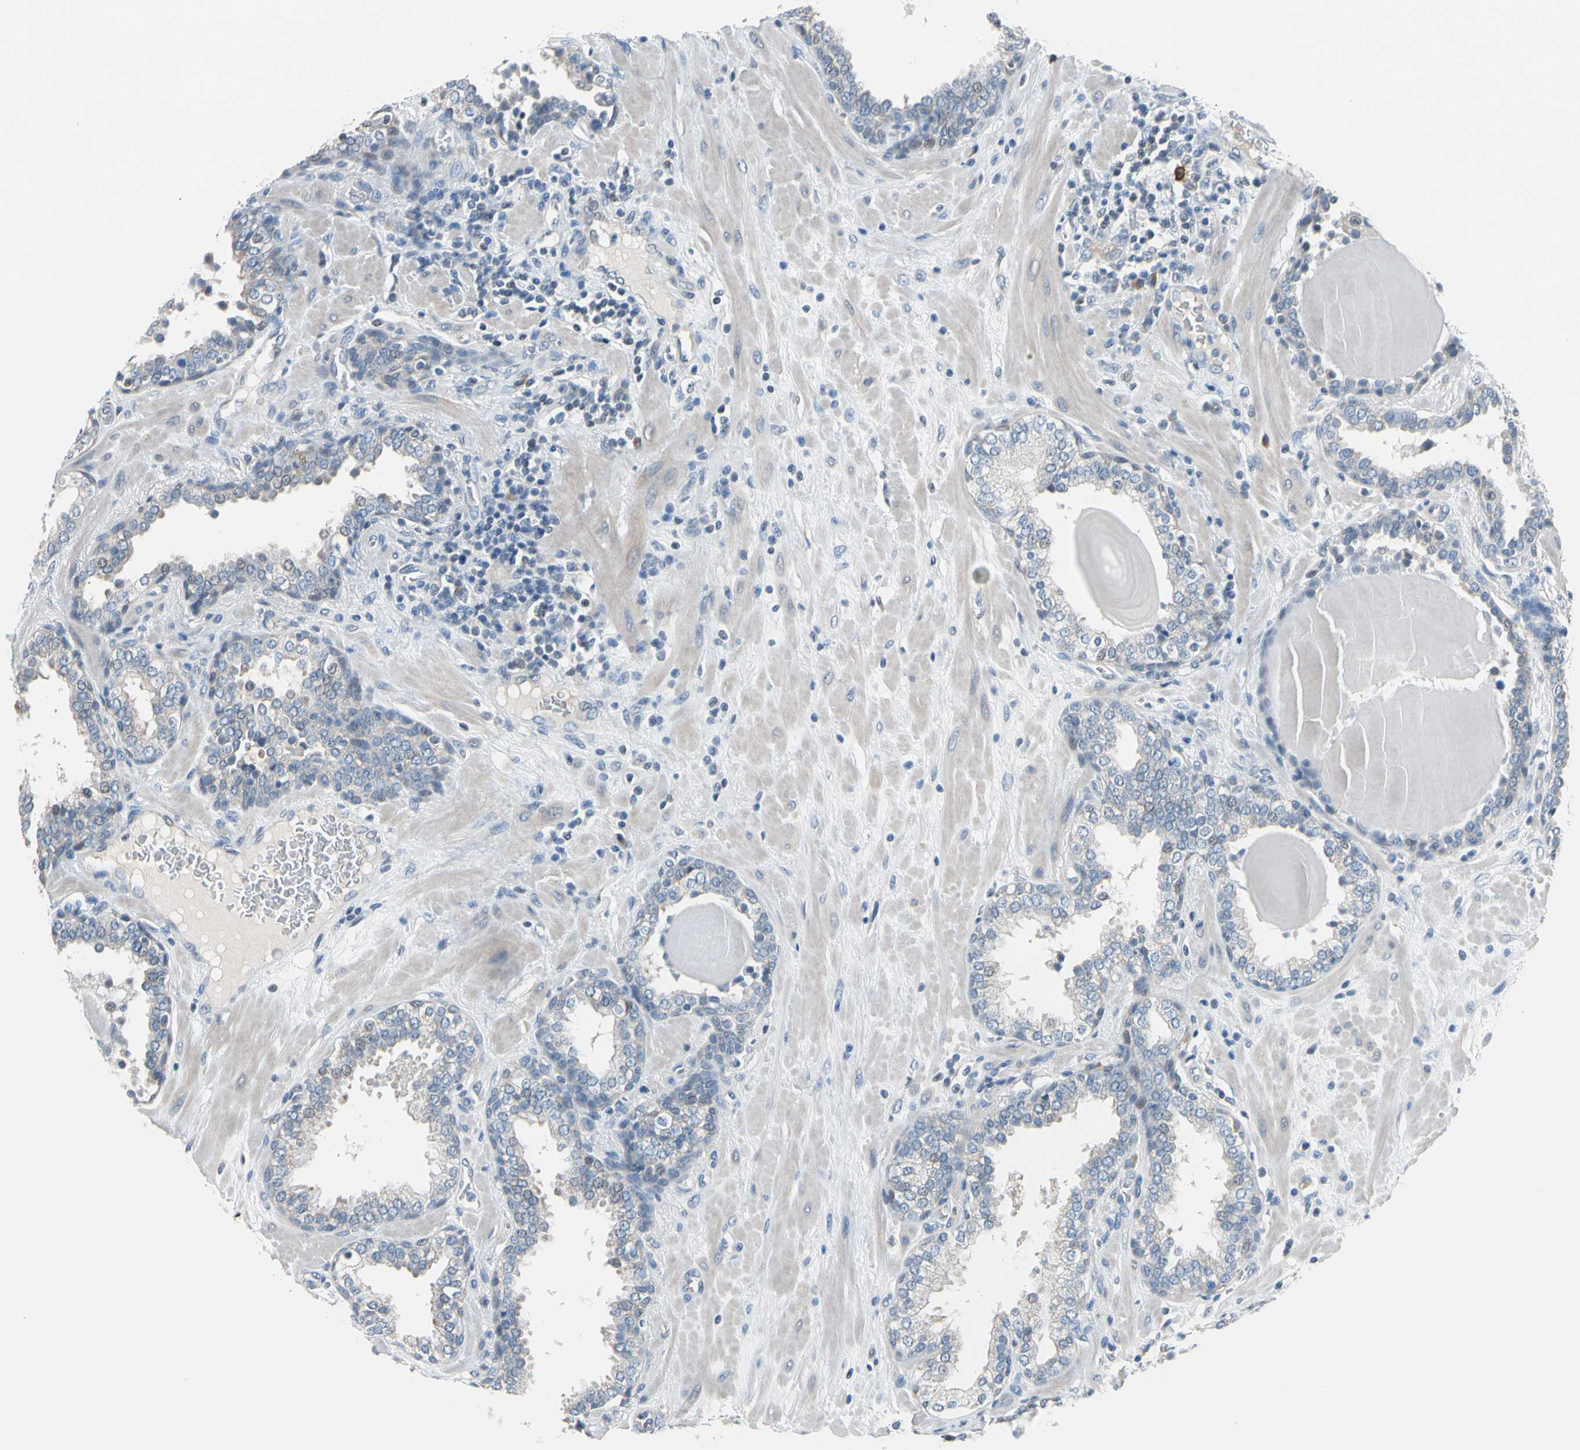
{"staining": {"intensity": "weak", "quantity": "<25%", "location": "cytoplasmic/membranous"}, "tissue": "prostate", "cell_type": "Glandular cells", "image_type": "normal", "snomed": [{"axis": "morphology", "description": "Normal tissue, NOS"}, {"axis": "topography", "description": "Prostate"}], "caption": "Immunohistochemical staining of unremarkable human prostate demonstrates no significant staining in glandular cells.", "gene": "STK40", "patient": {"sex": "male", "age": 51}}